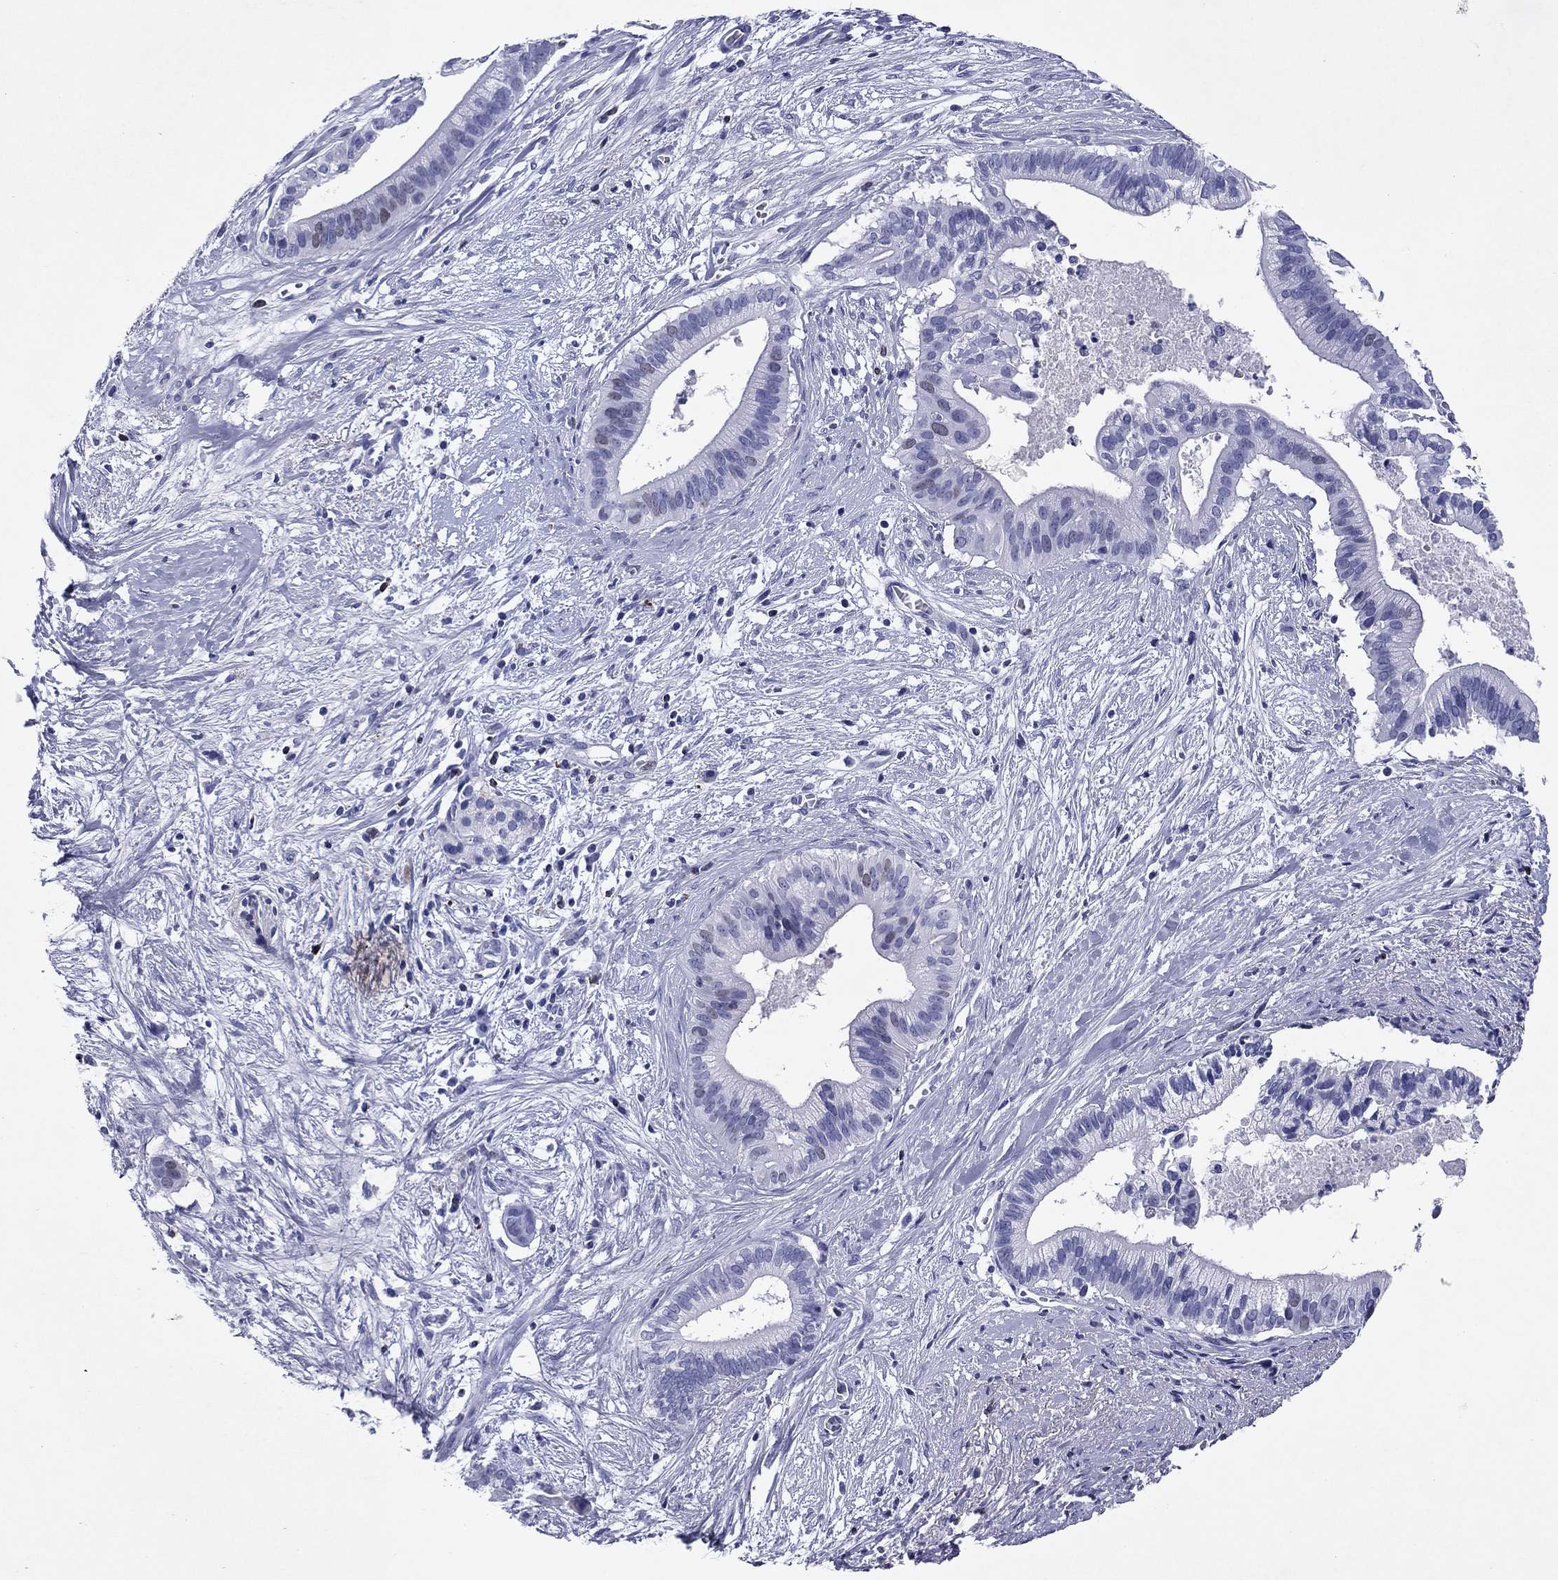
{"staining": {"intensity": "weak", "quantity": "<25%", "location": "nuclear"}, "tissue": "pancreatic cancer", "cell_type": "Tumor cells", "image_type": "cancer", "snomed": [{"axis": "morphology", "description": "Adenocarcinoma, NOS"}, {"axis": "topography", "description": "Pancreas"}], "caption": "Immunohistochemistry (IHC) histopathology image of neoplastic tissue: pancreatic cancer stained with DAB shows no significant protein staining in tumor cells. (Immunohistochemistry, brightfield microscopy, high magnification).", "gene": "GZMK", "patient": {"sex": "male", "age": 61}}